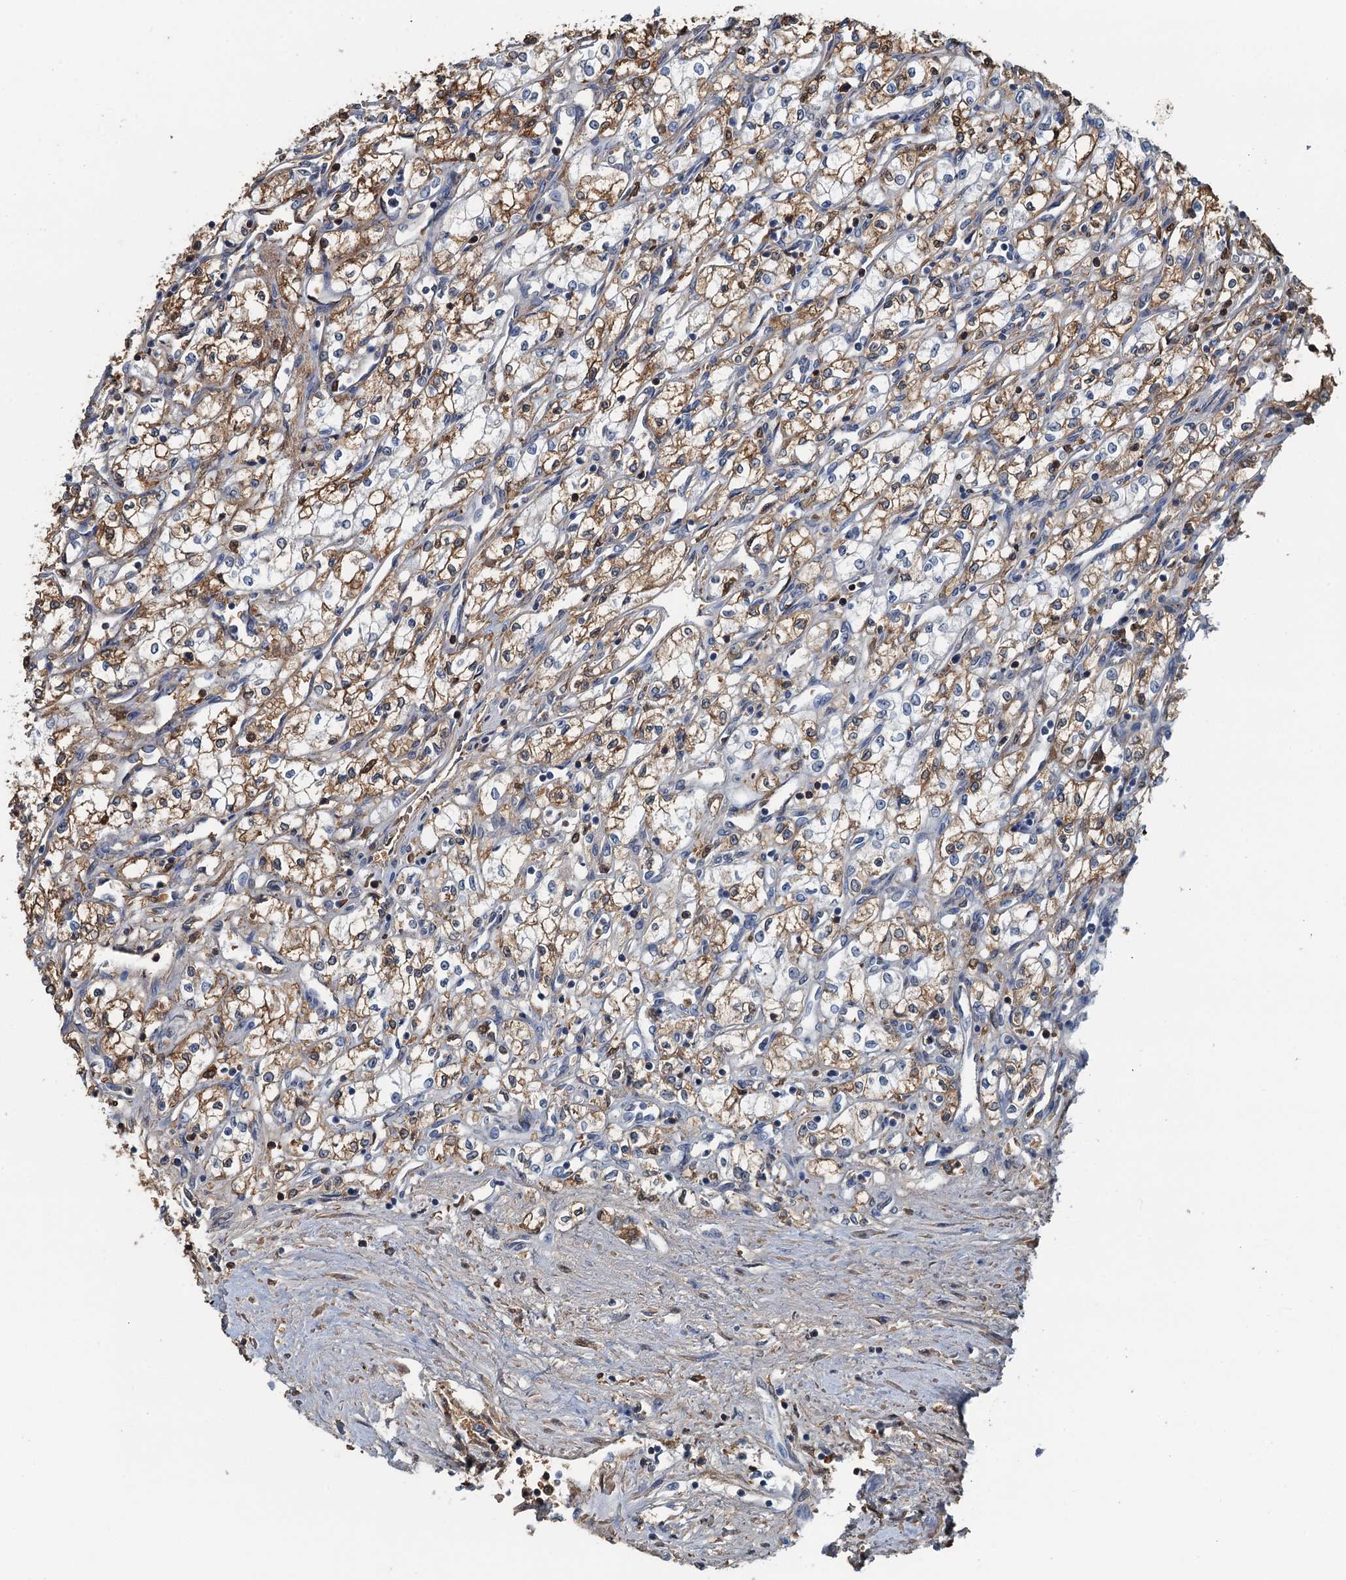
{"staining": {"intensity": "moderate", "quantity": ">75%", "location": "cytoplasmic/membranous"}, "tissue": "renal cancer", "cell_type": "Tumor cells", "image_type": "cancer", "snomed": [{"axis": "morphology", "description": "Adenocarcinoma, NOS"}, {"axis": "topography", "description": "Kidney"}], "caption": "Protein positivity by immunohistochemistry shows moderate cytoplasmic/membranous positivity in about >75% of tumor cells in adenocarcinoma (renal).", "gene": "LSM14B", "patient": {"sex": "male", "age": 59}}